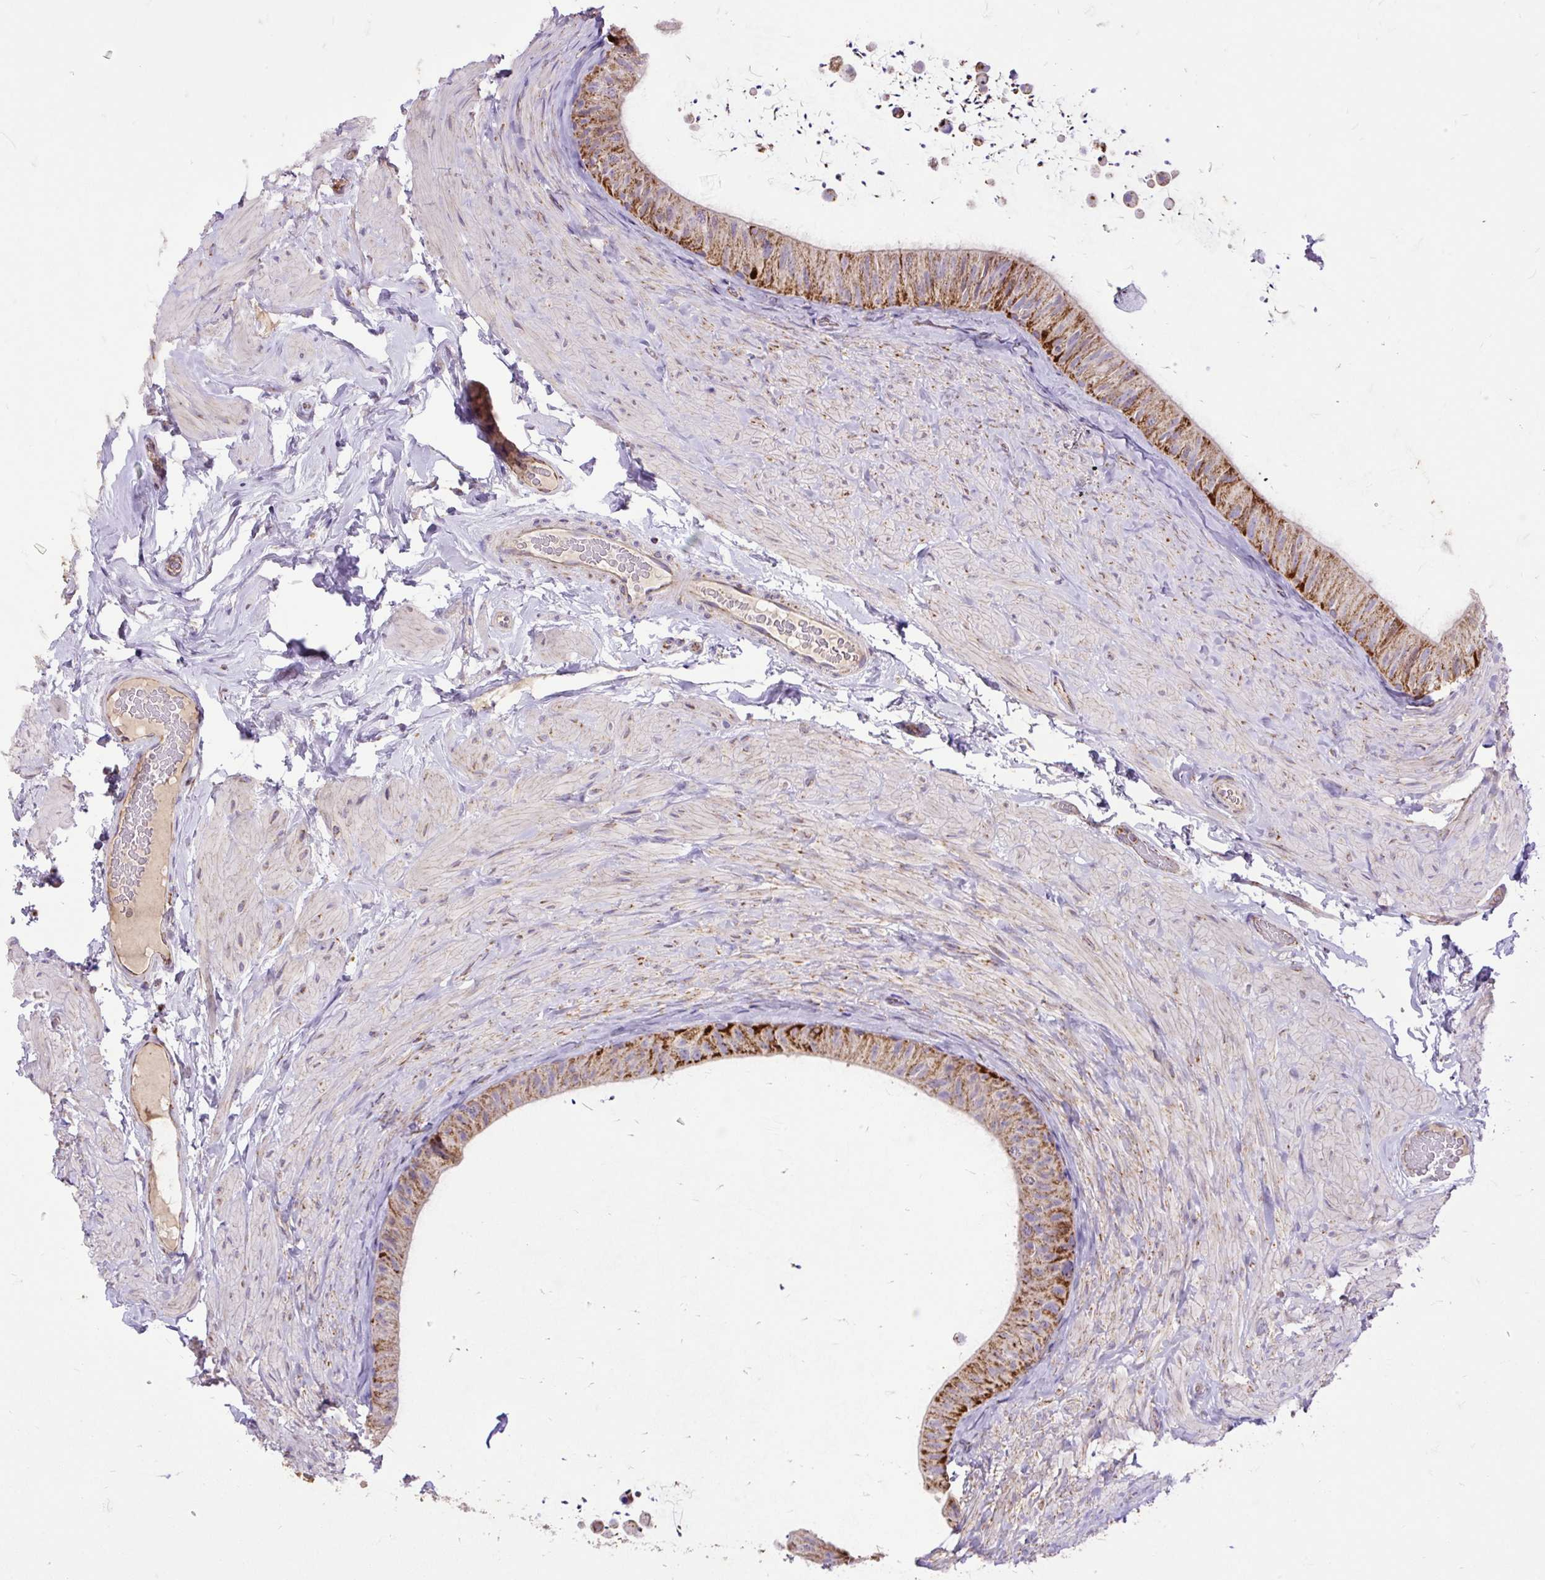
{"staining": {"intensity": "moderate", "quantity": "25%-75%", "location": "cytoplasmic/membranous"}, "tissue": "epididymis", "cell_type": "Glandular cells", "image_type": "normal", "snomed": [{"axis": "morphology", "description": "Normal tissue, NOS"}, {"axis": "topography", "description": "Epididymis, spermatic cord, NOS"}, {"axis": "topography", "description": "Epididymis"}], "caption": "High-magnification brightfield microscopy of normal epididymis stained with DAB (3,3'-diaminobenzidine) (brown) and counterstained with hematoxylin (blue). glandular cells exhibit moderate cytoplasmic/membranous expression is seen in approximately25%-75% of cells.", "gene": "TOMM40", "patient": {"sex": "male", "age": 31}}